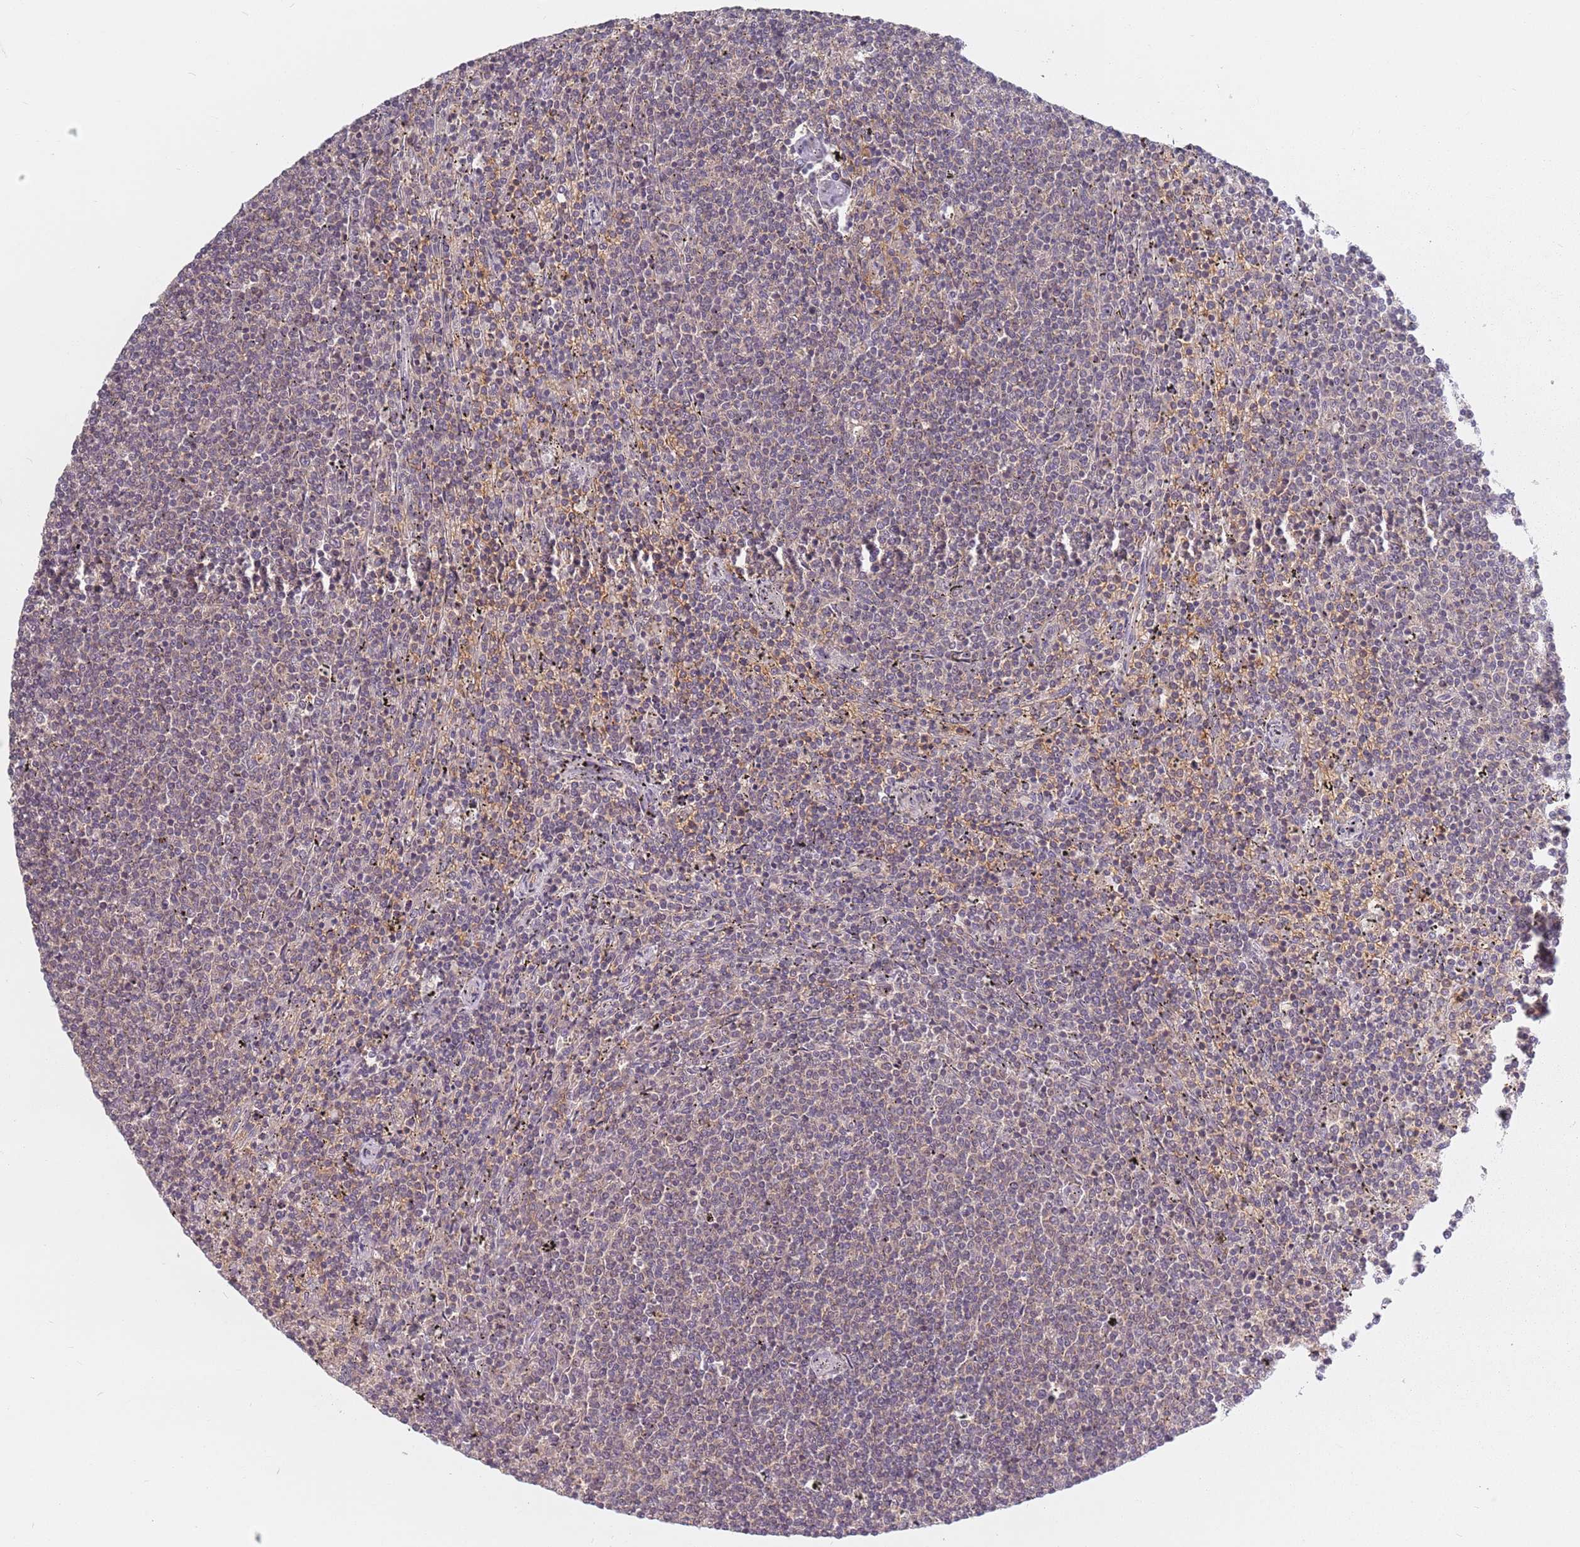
{"staining": {"intensity": "negative", "quantity": "none", "location": "none"}, "tissue": "lymphoma", "cell_type": "Tumor cells", "image_type": "cancer", "snomed": [{"axis": "morphology", "description": "Malignant lymphoma, non-Hodgkin's type, Low grade"}, {"axis": "topography", "description": "Spleen"}], "caption": "Immunohistochemical staining of human low-grade malignant lymphoma, non-Hodgkin's type exhibits no significant staining in tumor cells.", "gene": "ASB13", "patient": {"sex": "female", "age": 50}}